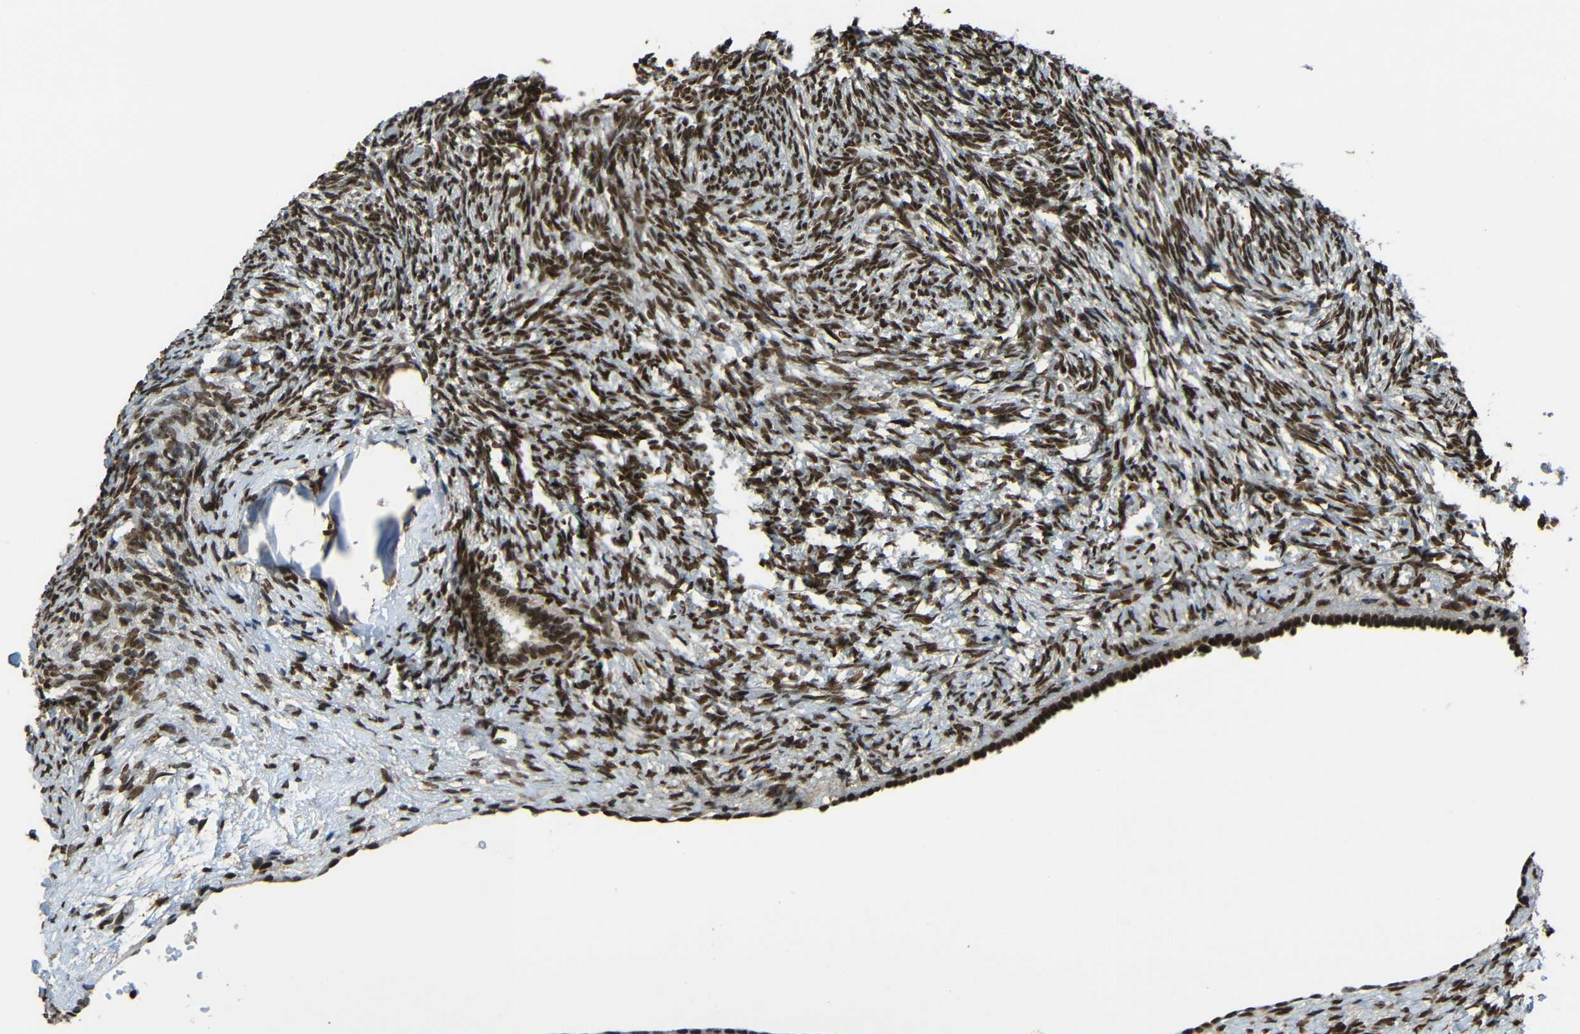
{"staining": {"intensity": "strong", "quantity": ">75%", "location": "nuclear"}, "tissue": "ovary", "cell_type": "Ovarian stroma cells", "image_type": "normal", "snomed": [{"axis": "morphology", "description": "Normal tissue, NOS"}, {"axis": "topography", "description": "Ovary"}], "caption": "Immunohistochemical staining of unremarkable ovary demonstrates >75% levels of strong nuclear protein positivity in approximately >75% of ovarian stroma cells.", "gene": "PSIP1", "patient": {"sex": "female", "age": 60}}